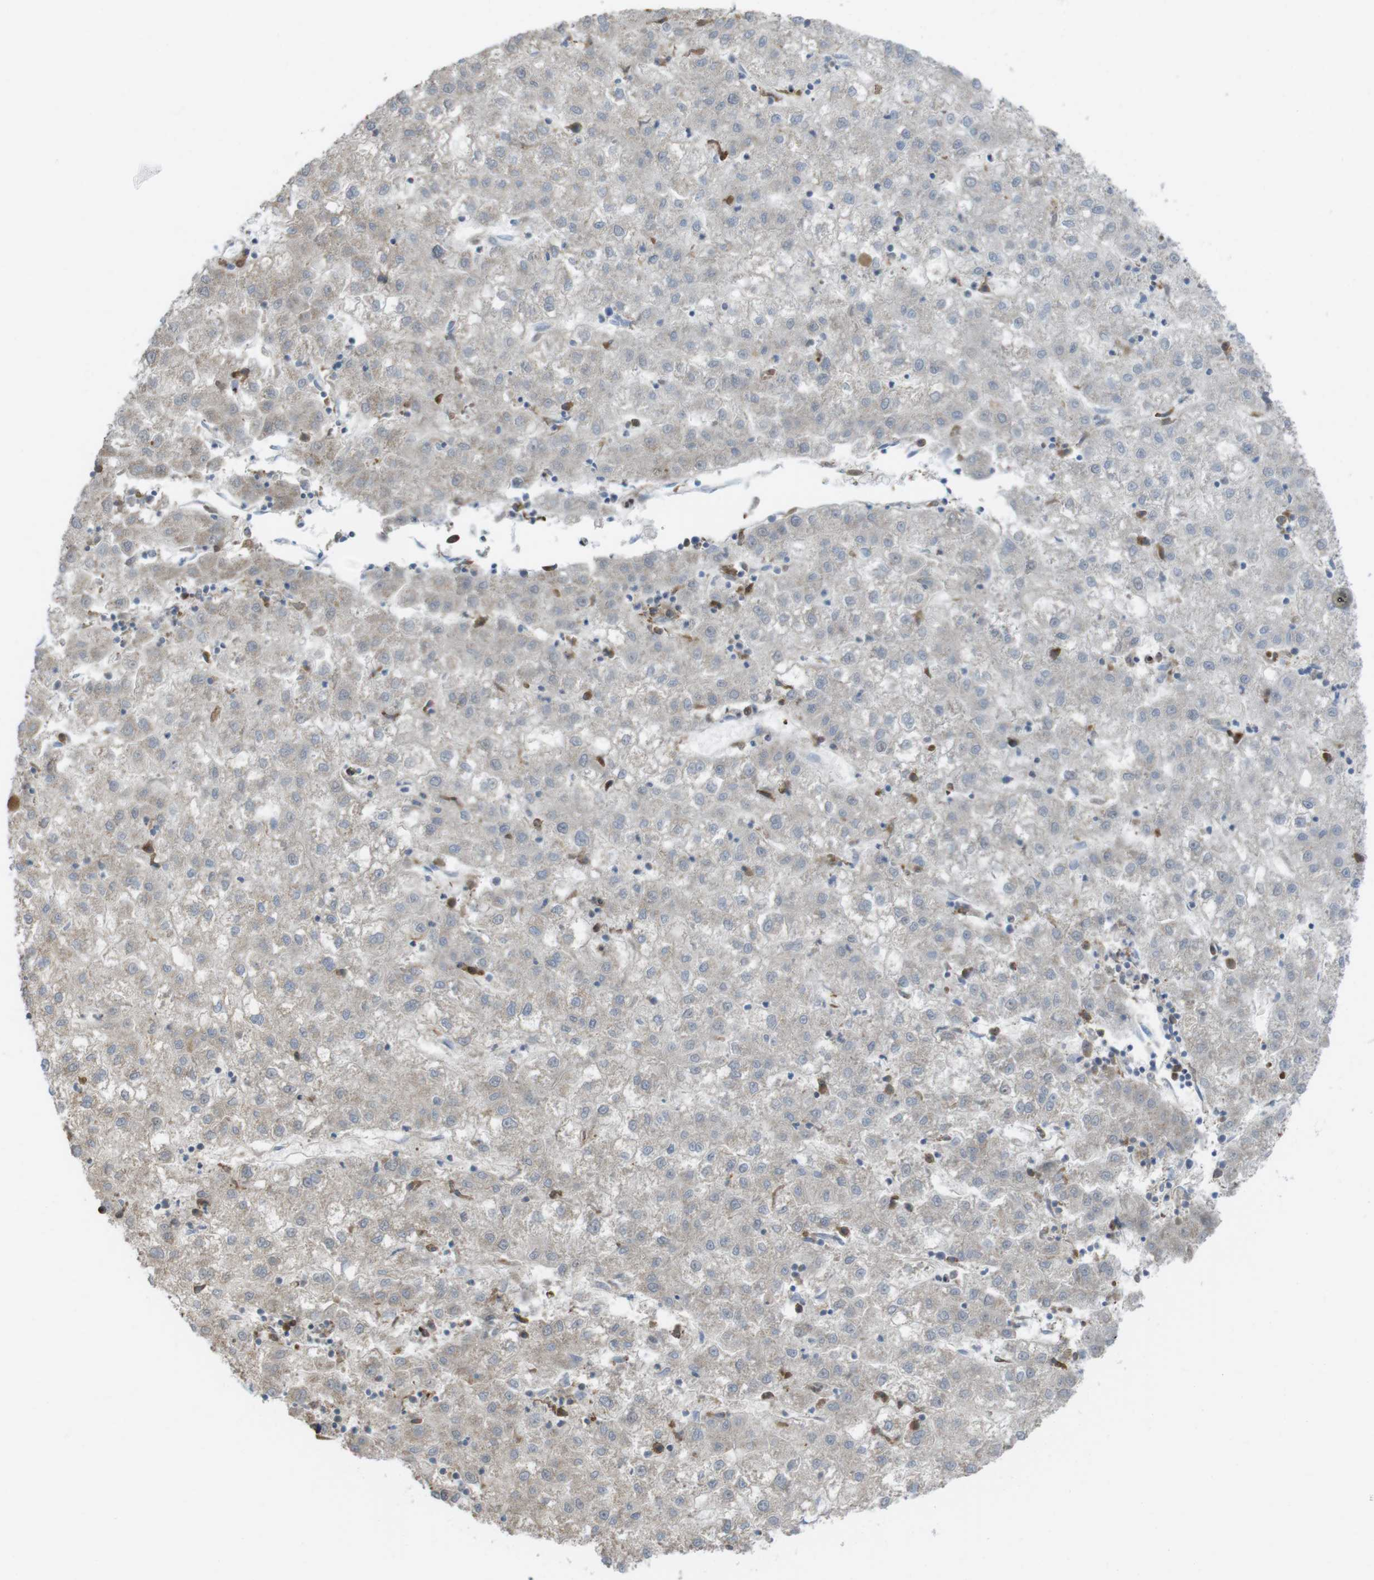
{"staining": {"intensity": "negative", "quantity": "none", "location": "none"}, "tissue": "liver cancer", "cell_type": "Tumor cells", "image_type": "cancer", "snomed": [{"axis": "morphology", "description": "Carcinoma, Hepatocellular, NOS"}, {"axis": "topography", "description": "Liver"}], "caption": "An IHC image of liver cancer is shown. There is no staining in tumor cells of liver cancer.", "gene": "PRKCD", "patient": {"sex": "male", "age": 72}}